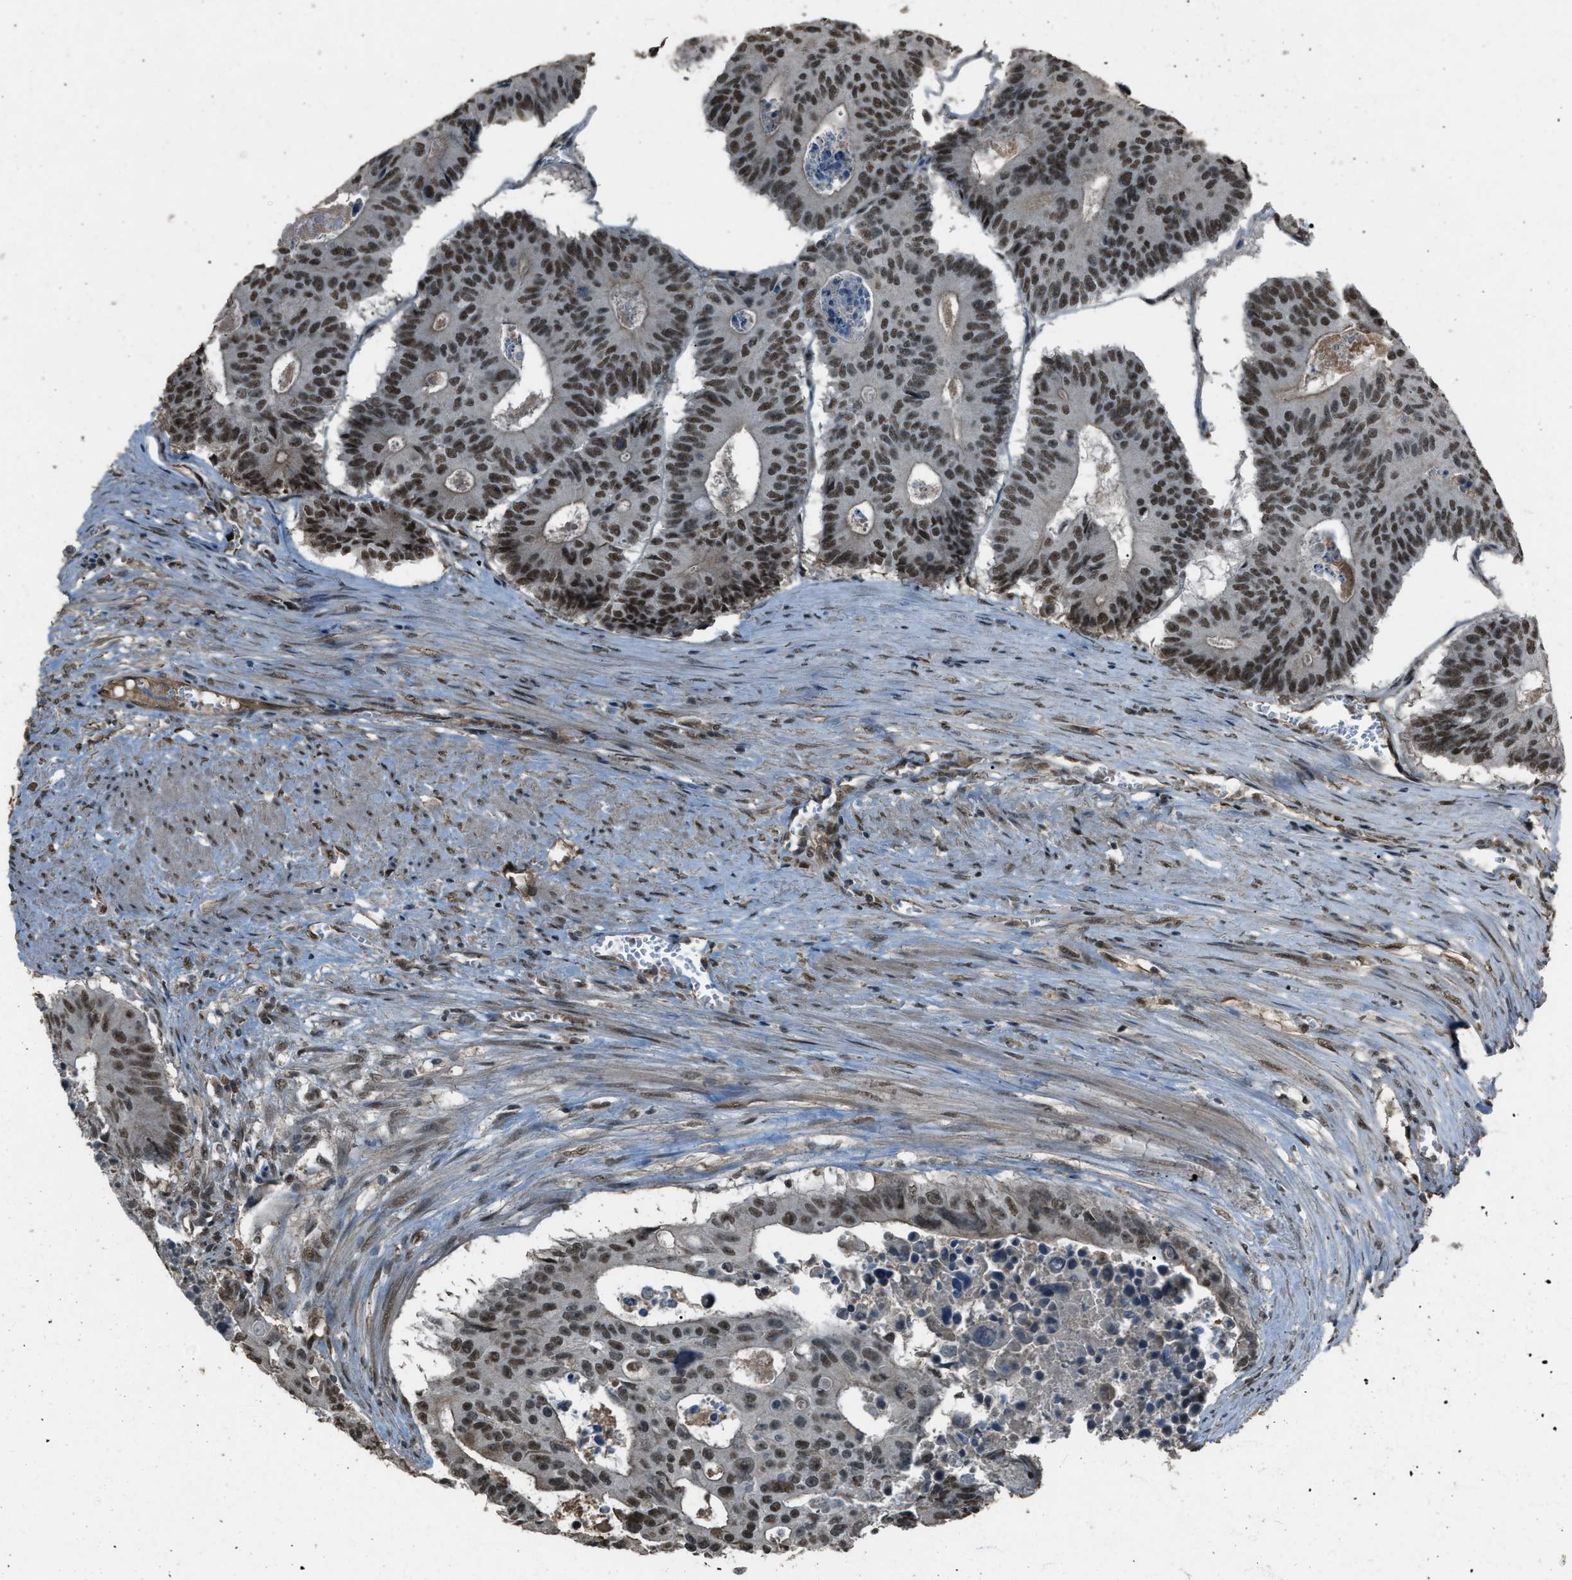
{"staining": {"intensity": "strong", "quantity": ">75%", "location": "nuclear"}, "tissue": "colorectal cancer", "cell_type": "Tumor cells", "image_type": "cancer", "snomed": [{"axis": "morphology", "description": "Adenocarcinoma, NOS"}, {"axis": "topography", "description": "Colon"}], "caption": "Colorectal adenocarcinoma tissue displays strong nuclear expression in approximately >75% of tumor cells", "gene": "SERTAD2", "patient": {"sex": "male", "age": 87}}